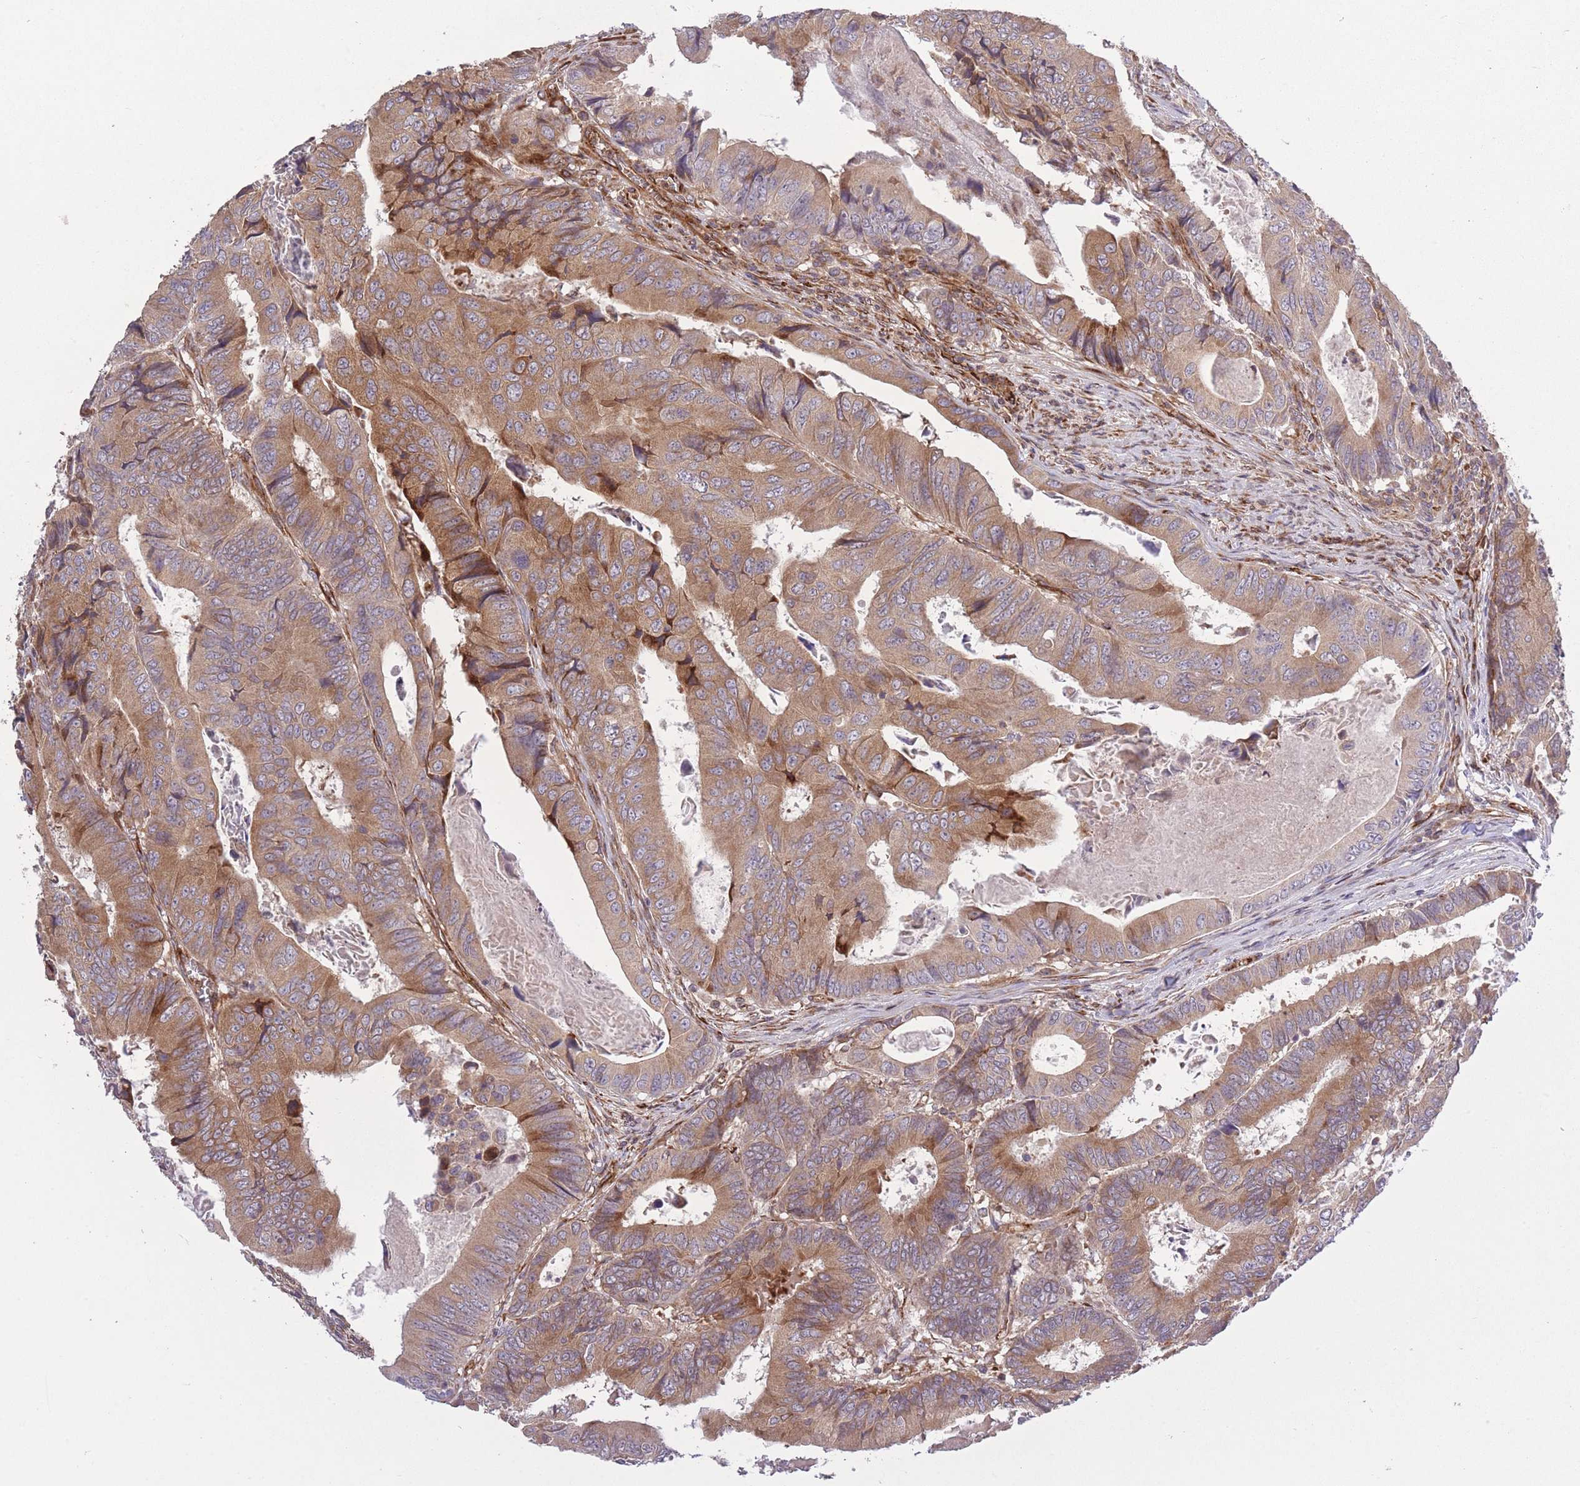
{"staining": {"intensity": "strong", "quantity": "25%-75%", "location": "cytoplasmic/membranous"}, "tissue": "colorectal cancer", "cell_type": "Tumor cells", "image_type": "cancer", "snomed": [{"axis": "morphology", "description": "Adenocarcinoma, NOS"}, {"axis": "topography", "description": "Colon"}], "caption": "An IHC micrograph of neoplastic tissue is shown. Protein staining in brown labels strong cytoplasmic/membranous positivity in colorectal cancer (adenocarcinoma) within tumor cells.", "gene": "CISH", "patient": {"sex": "male", "age": 85}}